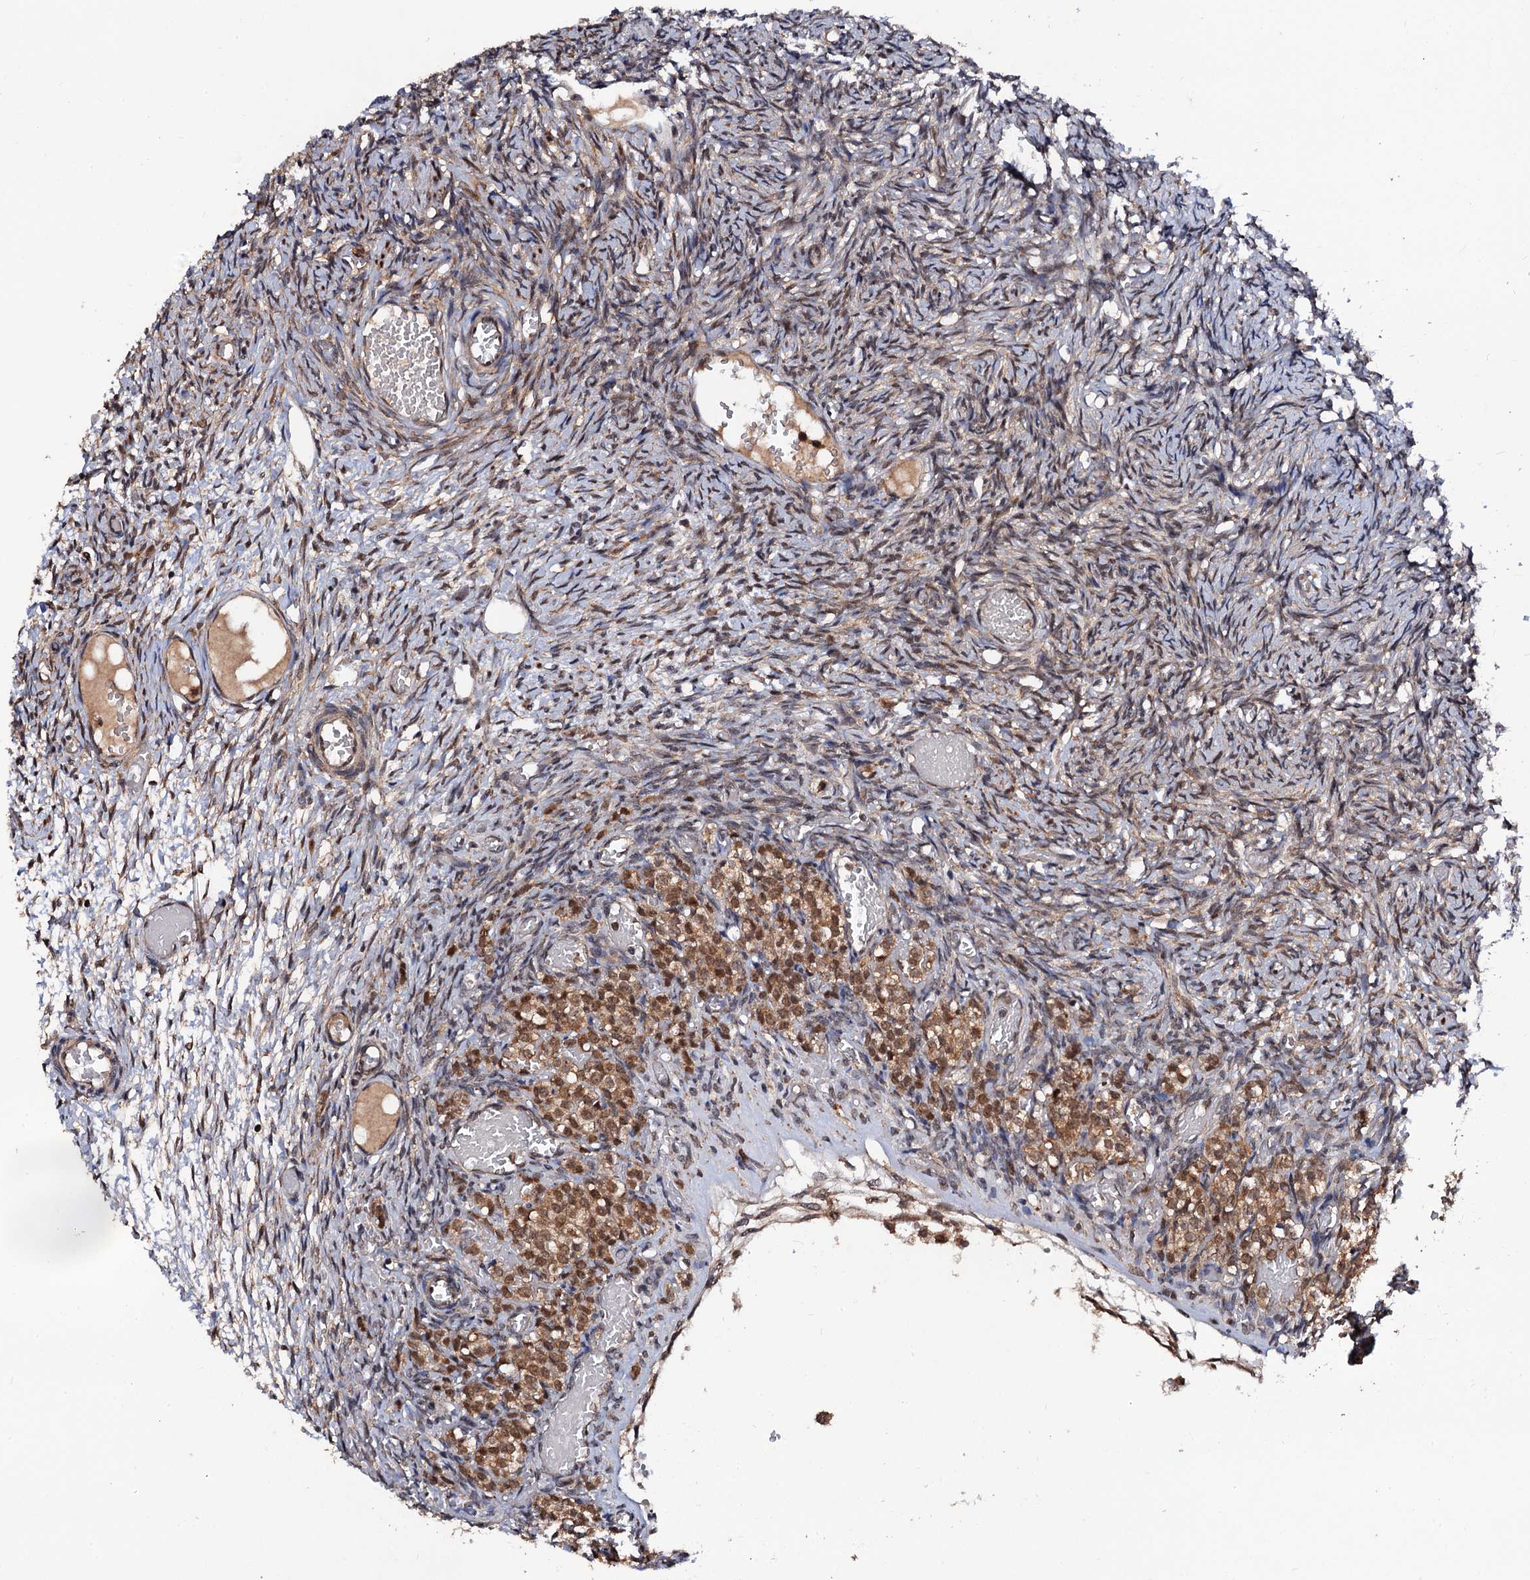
{"staining": {"intensity": "weak", "quantity": "25%-75%", "location": "cytoplasmic/membranous"}, "tissue": "ovary", "cell_type": "Ovarian stroma cells", "image_type": "normal", "snomed": [{"axis": "morphology", "description": "Adenocarcinoma, NOS"}, {"axis": "topography", "description": "Endometrium"}], "caption": "Immunohistochemistry (DAB) staining of benign ovary displays weak cytoplasmic/membranous protein positivity in approximately 25%-75% of ovarian stroma cells. (DAB = brown stain, brightfield microscopy at high magnification).", "gene": "MIER2", "patient": {"sex": "female", "age": 32}}